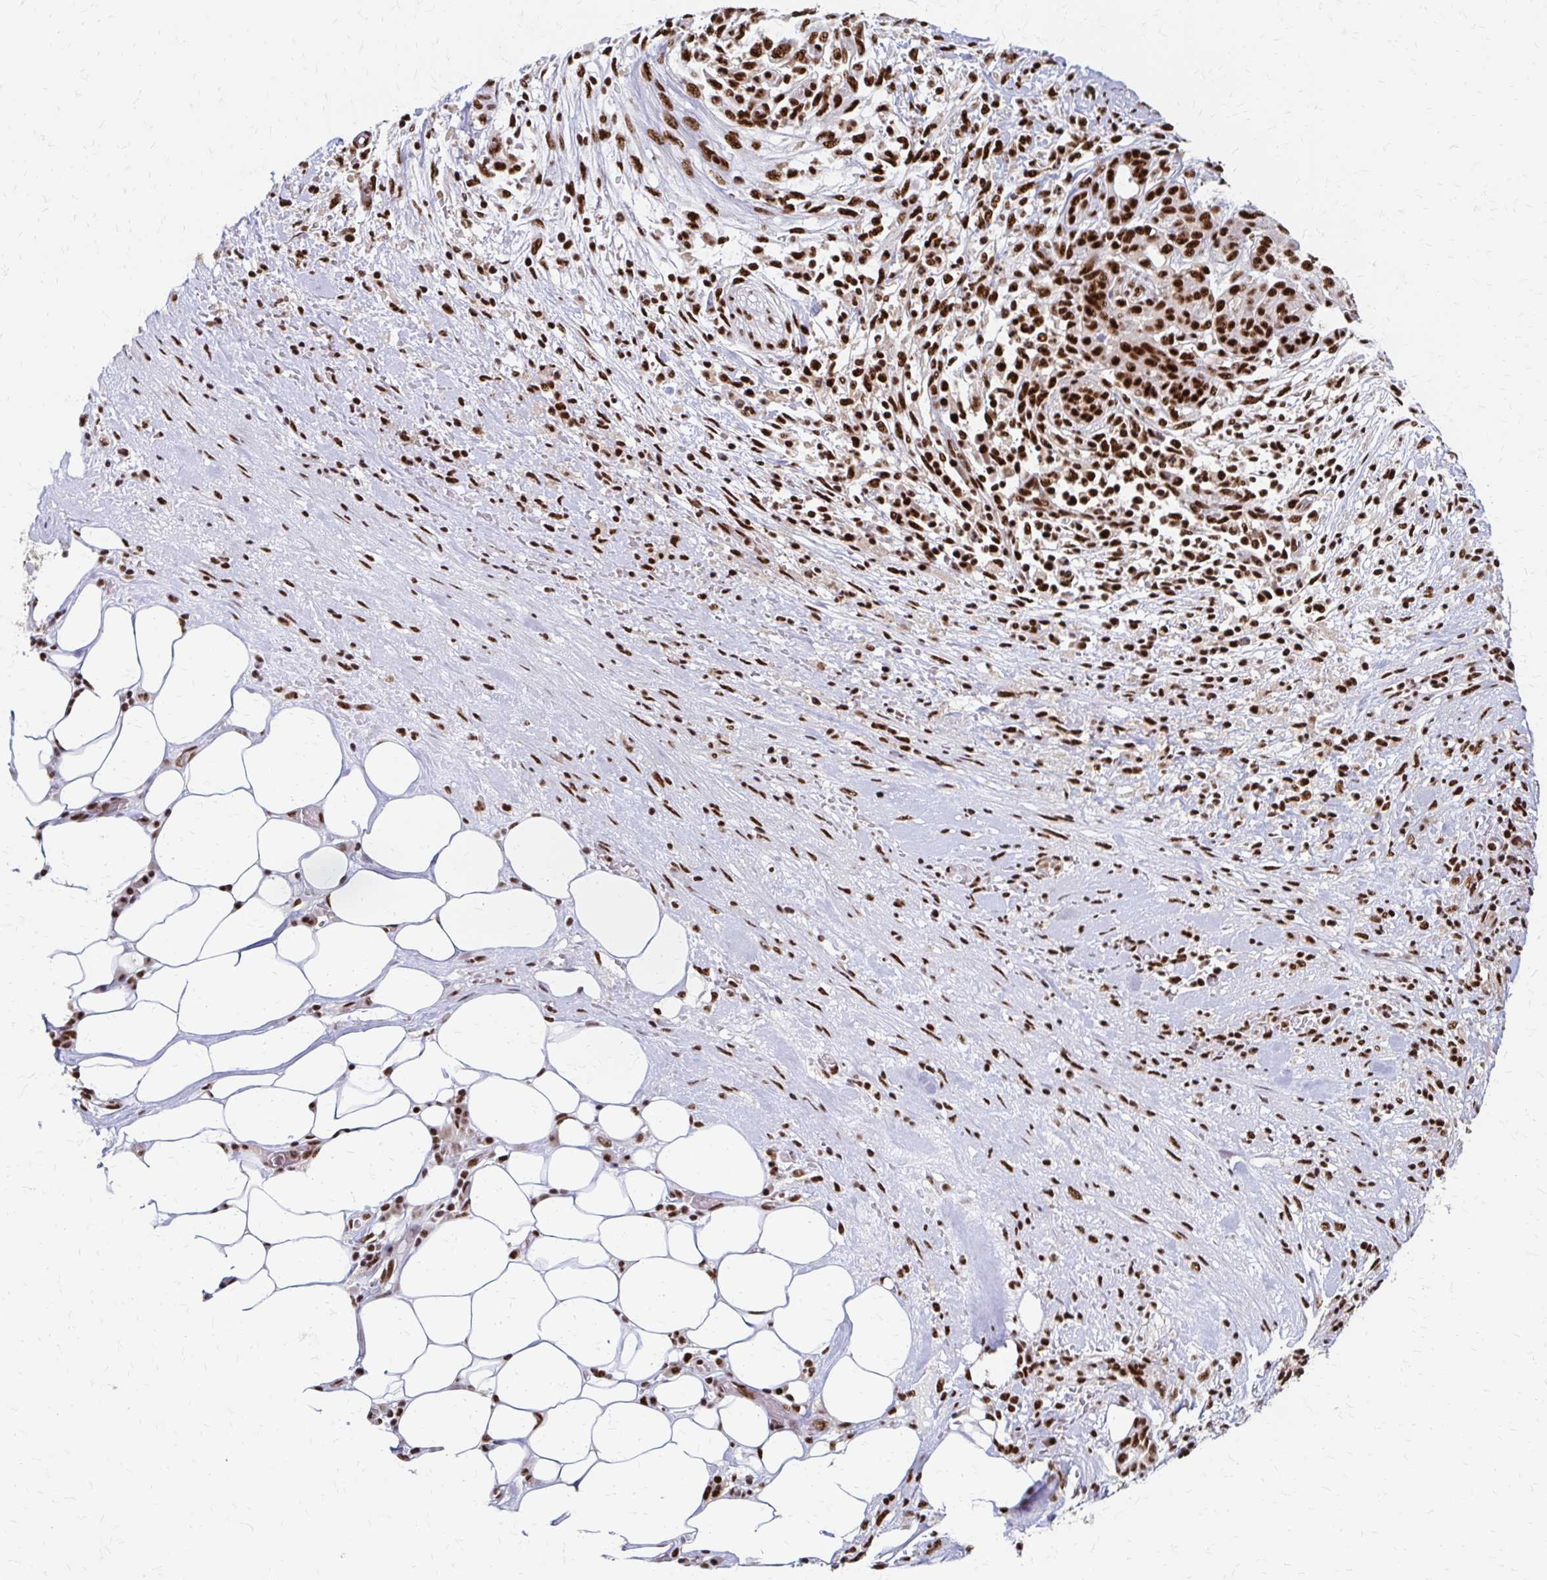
{"staining": {"intensity": "strong", "quantity": ">75%", "location": "nuclear"}, "tissue": "pancreatic cancer", "cell_type": "Tumor cells", "image_type": "cancer", "snomed": [{"axis": "morphology", "description": "Adenocarcinoma, NOS"}, {"axis": "topography", "description": "Pancreas"}], "caption": "Immunohistochemistry (IHC) of pancreatic cancer exhibits high levels of strong nuclear expression in about >75% of tumor cells.", "gene": "CNKSR3", "patient": {"sex": "male", "age": 44}}